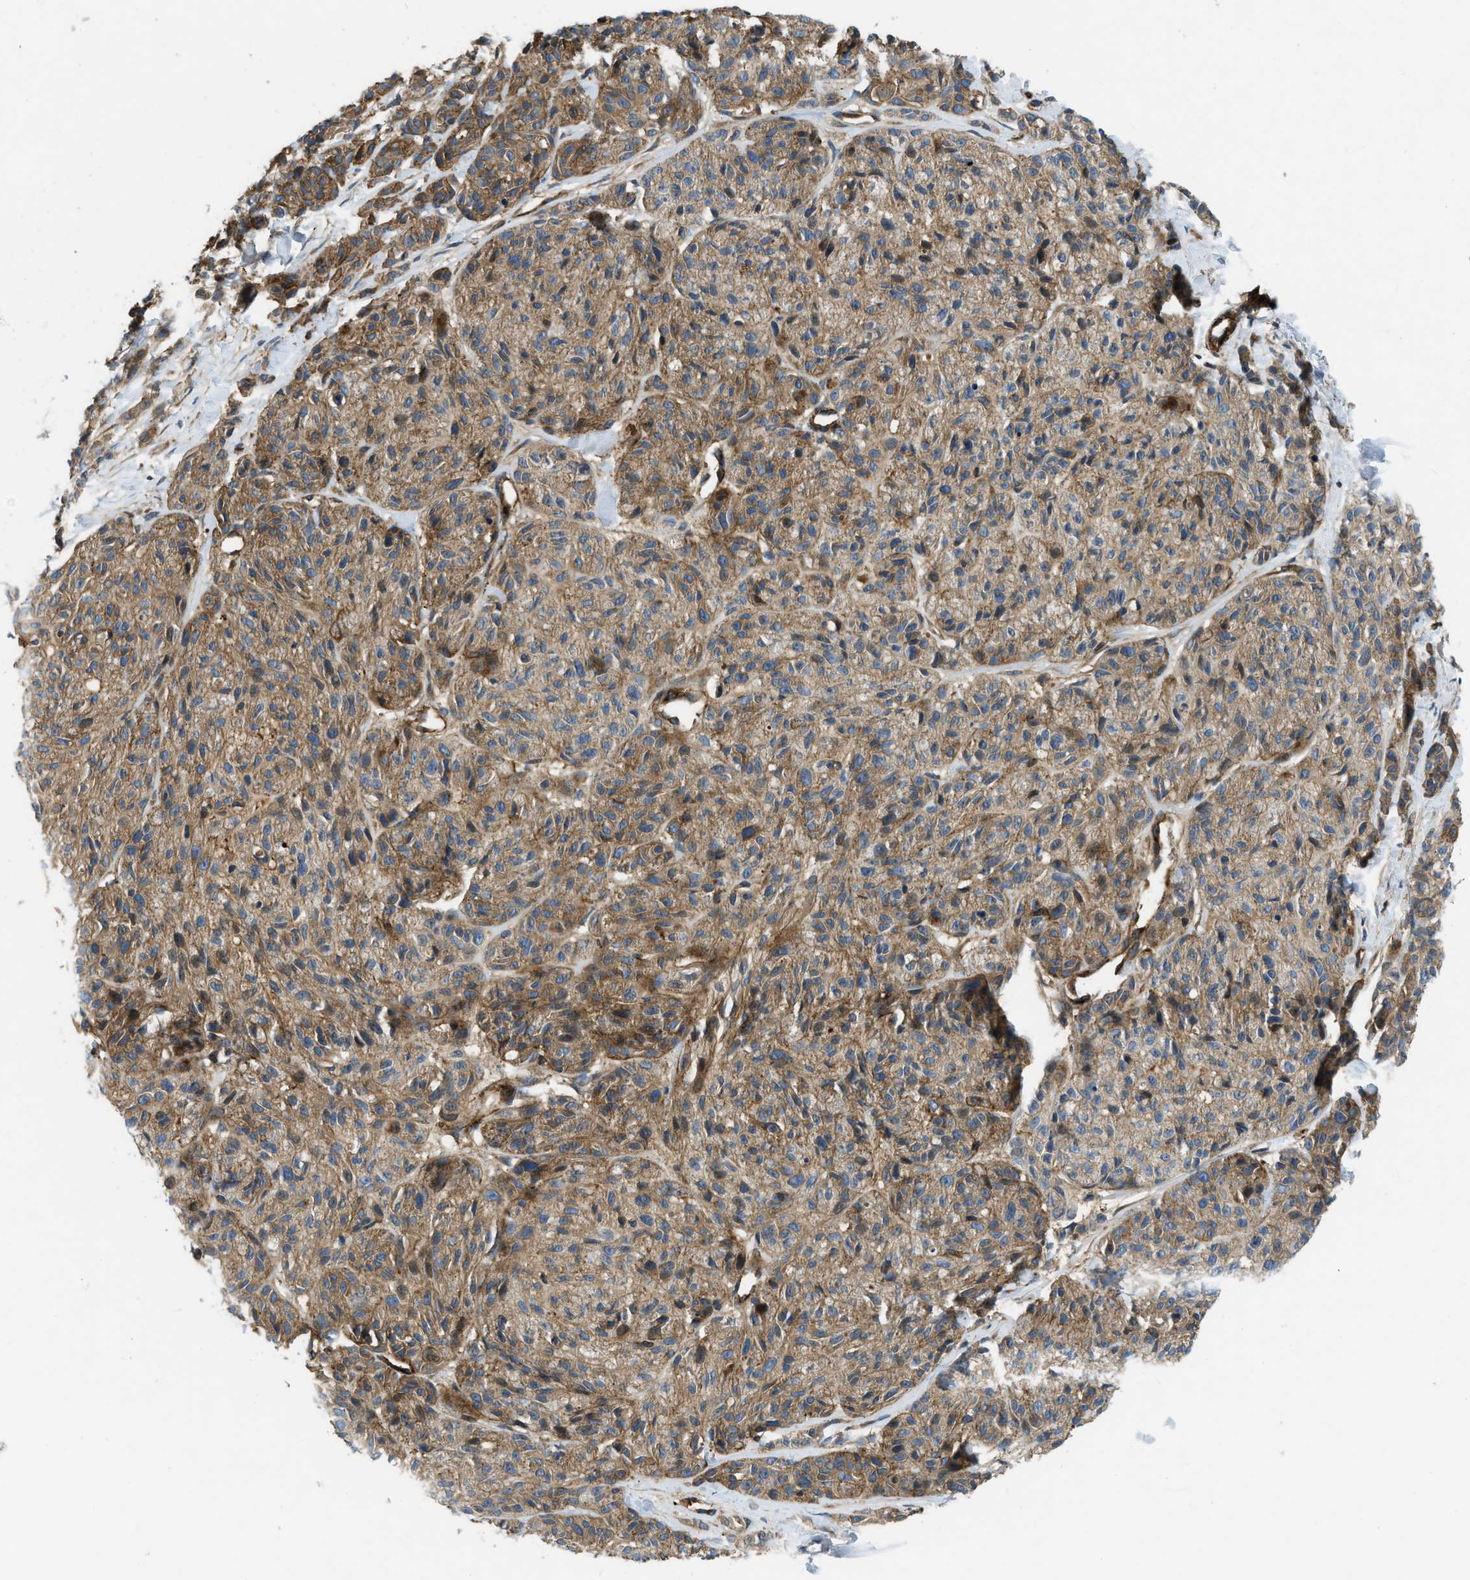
{"staining": {"intensity": "moderate", "quantity": ">75%", "location": "cytoplasmic/membranous"}, "tissue": "melanoma", "cell_type": "Tumor cells", "image_type": "cancer", "snomed": [{"axis": "morphology", "description": "Malignant melanoma, NOS"}, {"axis": "topography", "description": "Skin"}], "caption": "Malignant melanoma was stained to show a protein in brown. There is medium levels of moderate cytoplasmic/membranous staining in approximately >75% of tumor cells.", "gene": "NYNRIN", "patient": {"sex": "male", "age": 62}}